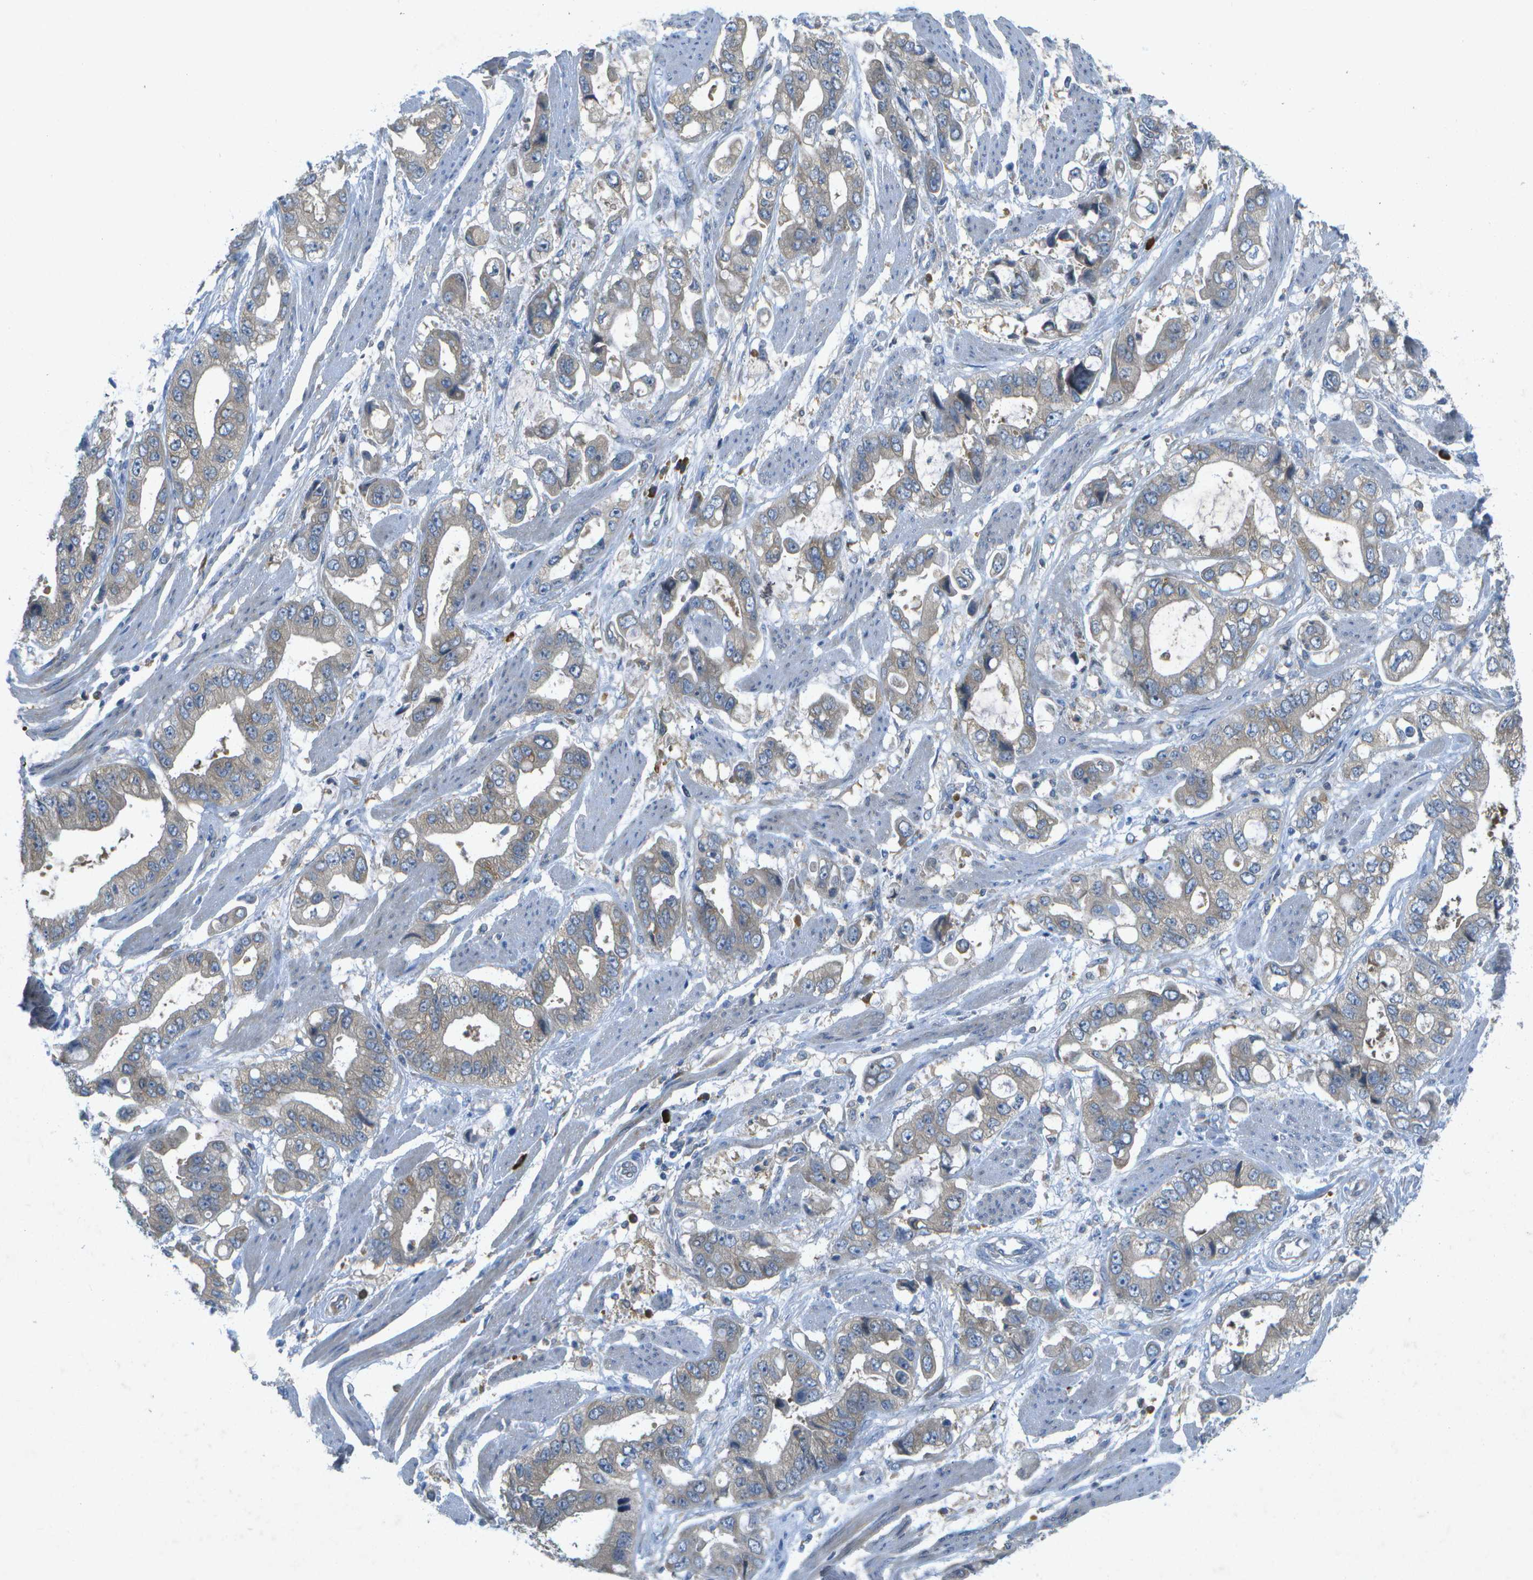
{"staining": {"intensity": "weak", "quantity": ">75%", "location": "cytoplasmic/membranous"}, "tissue": "stomach cancer", "cell_type": "Tumor cells", "image_type": "cancer", "snomed": [{"axis": "morphology", "description": "Normal tissue, NOS"}, {"axis": "morphology", "description": "Adenocarcinoma, NOS"}, {"axis": "topography", "description": "Stomach"}], "caption": "This image demonstrates immunohistochemistry staining of human adenocarcinoma (stomach), with low weak cytoplasmic/membranous positivity in approximately >75% of tumor cells.", "gene": "WNK2", "patient": {"sex": "male", "age": 62}}